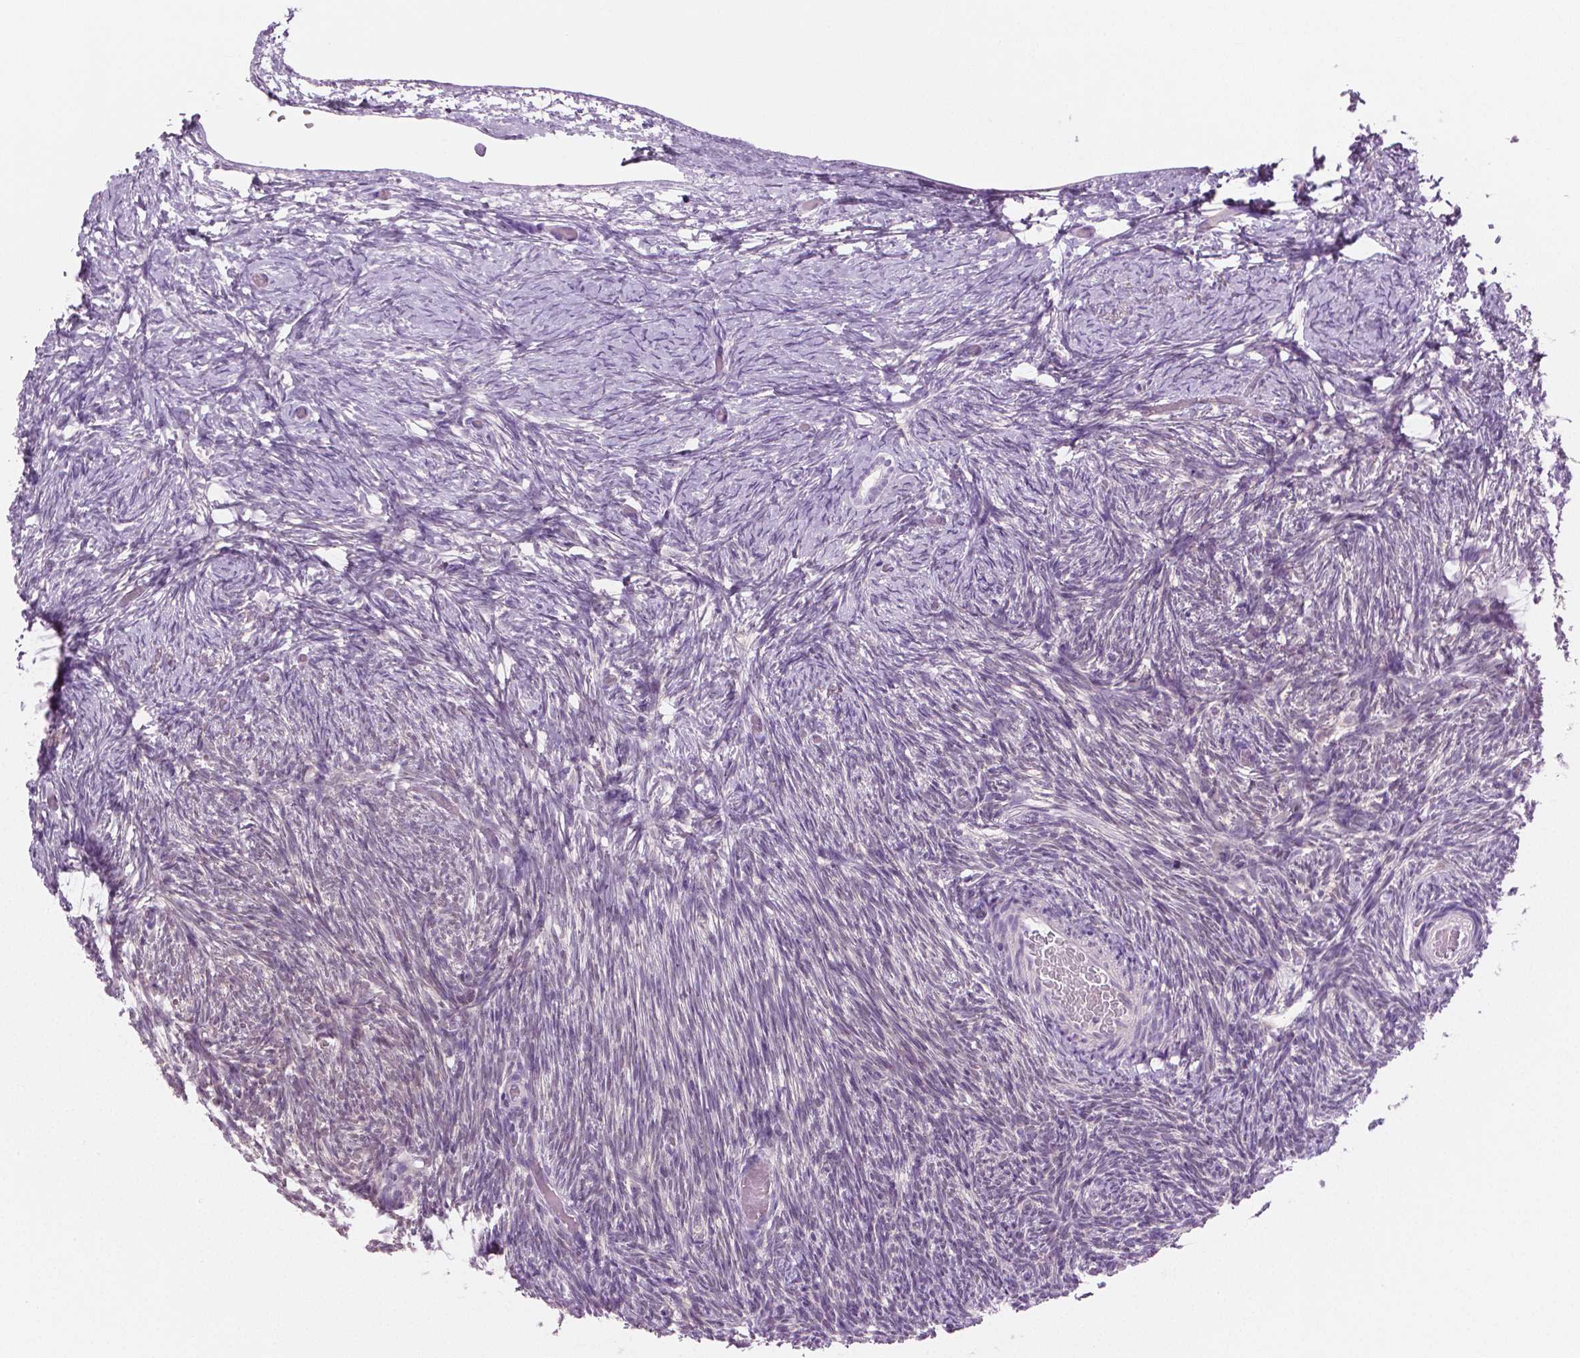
{"staining": {"intensity": "negative", "quantity": "none", "location": "none"}, "tissue": "ovary", "cell_type": "Follicle cells", "image_type": "normal", "snomed": [{"axis": "morphology", "description": "Normal tissue, NOS"}, {"axis": "topography", "description": "Ovary"}], "caption": "DAB immunohistochemical staining of normal ovary exhibits no significant positivity in follicle cells.", "gene": "GALM", "patient": {"sex": "female", "age": 39}}